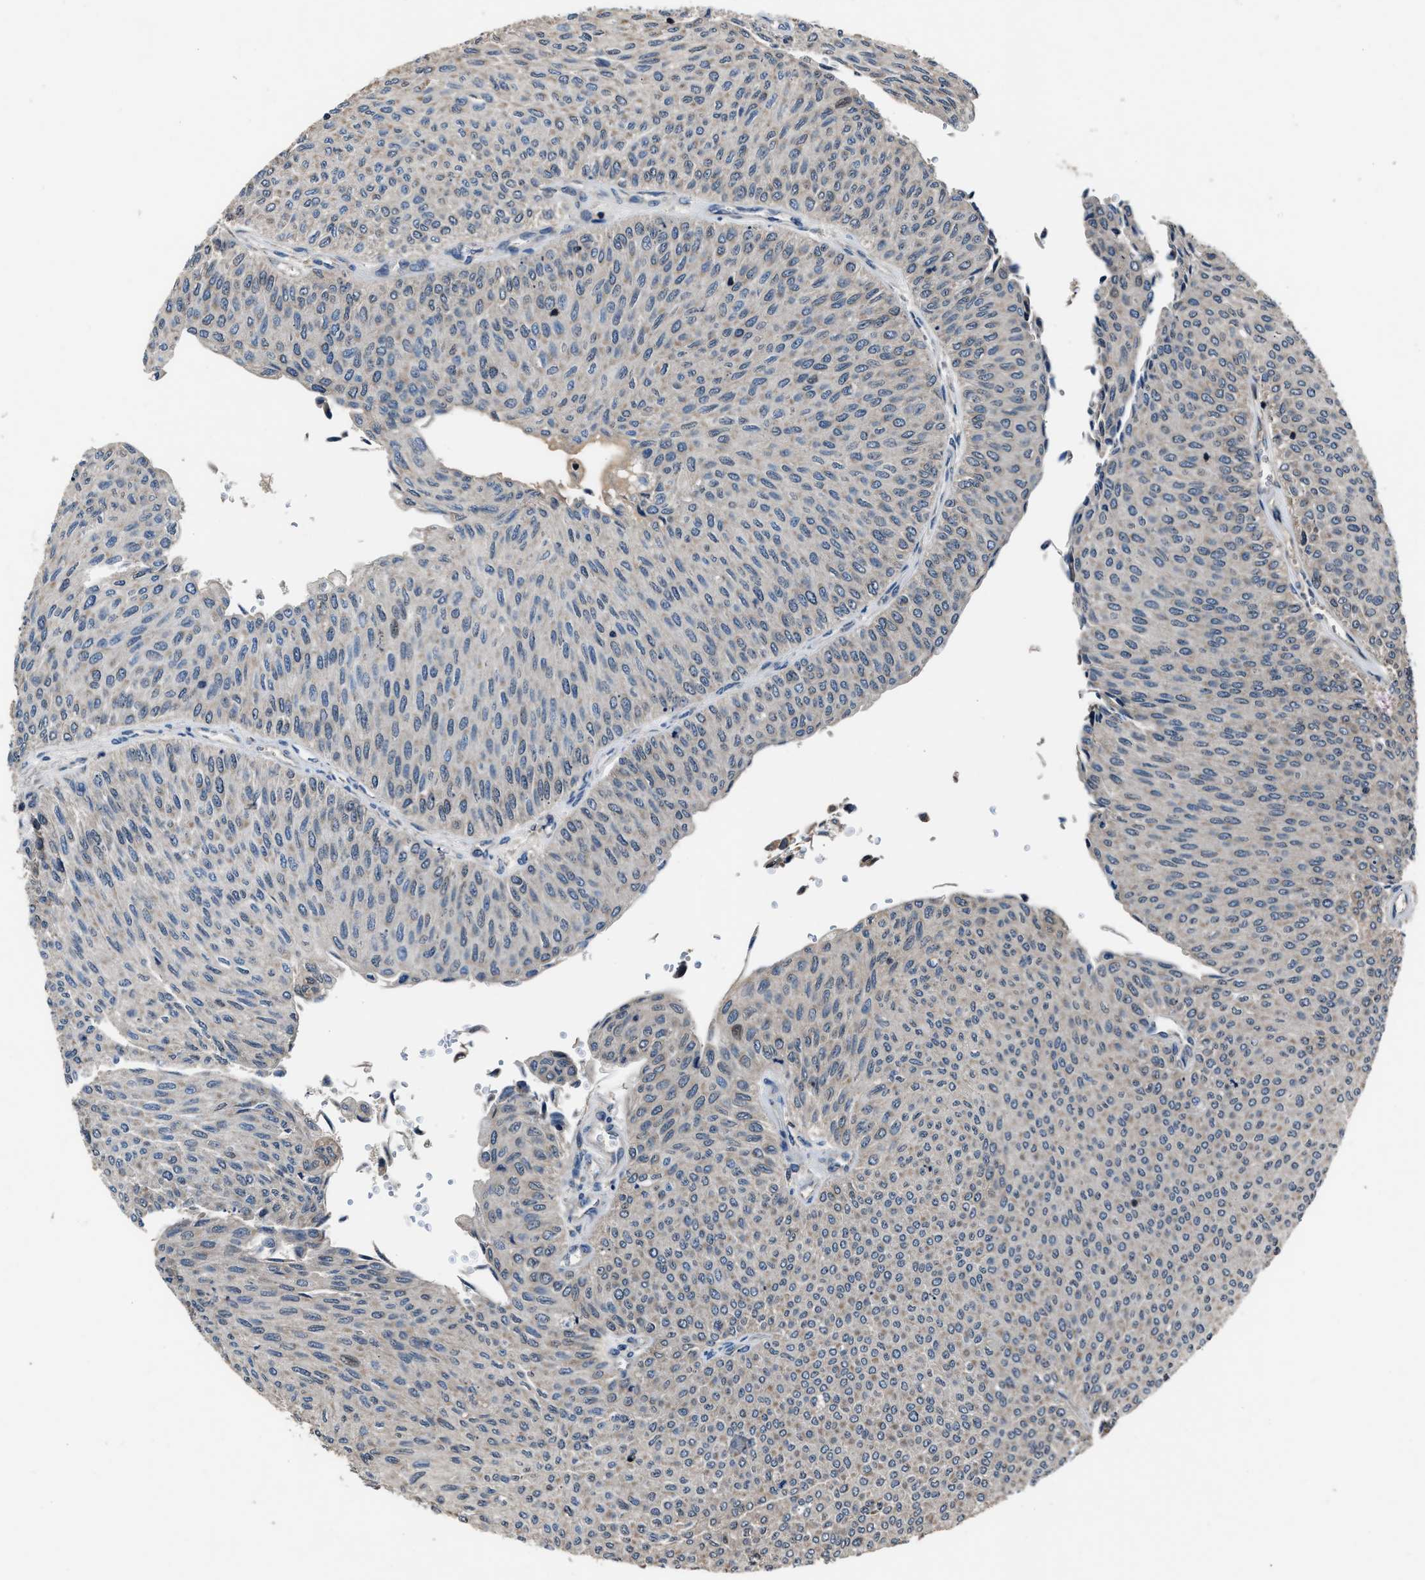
{"staining": {"intensity": "weak", "quantity": "<25%", "location": "cytoplasmic/membranous"}, "tissue": "urothelial cancer", "cell_type": "Tumor cells", "image_type": "cancer", "snomed": [{"axis": "morphology", "description": "Urothelial carcinoma, Low grade"}, {"axis": "topography", "description": "Urinary bladder"}], "caption": "Immunohistochemistry (IHC) of human urothelial carcinoma (low-grade) exhibits no positivity in tumor cells. (DAB immunohistochemistry, high magnification).", "gene": "TNRC18", "patient": {"sex": "male", "age": 78}}